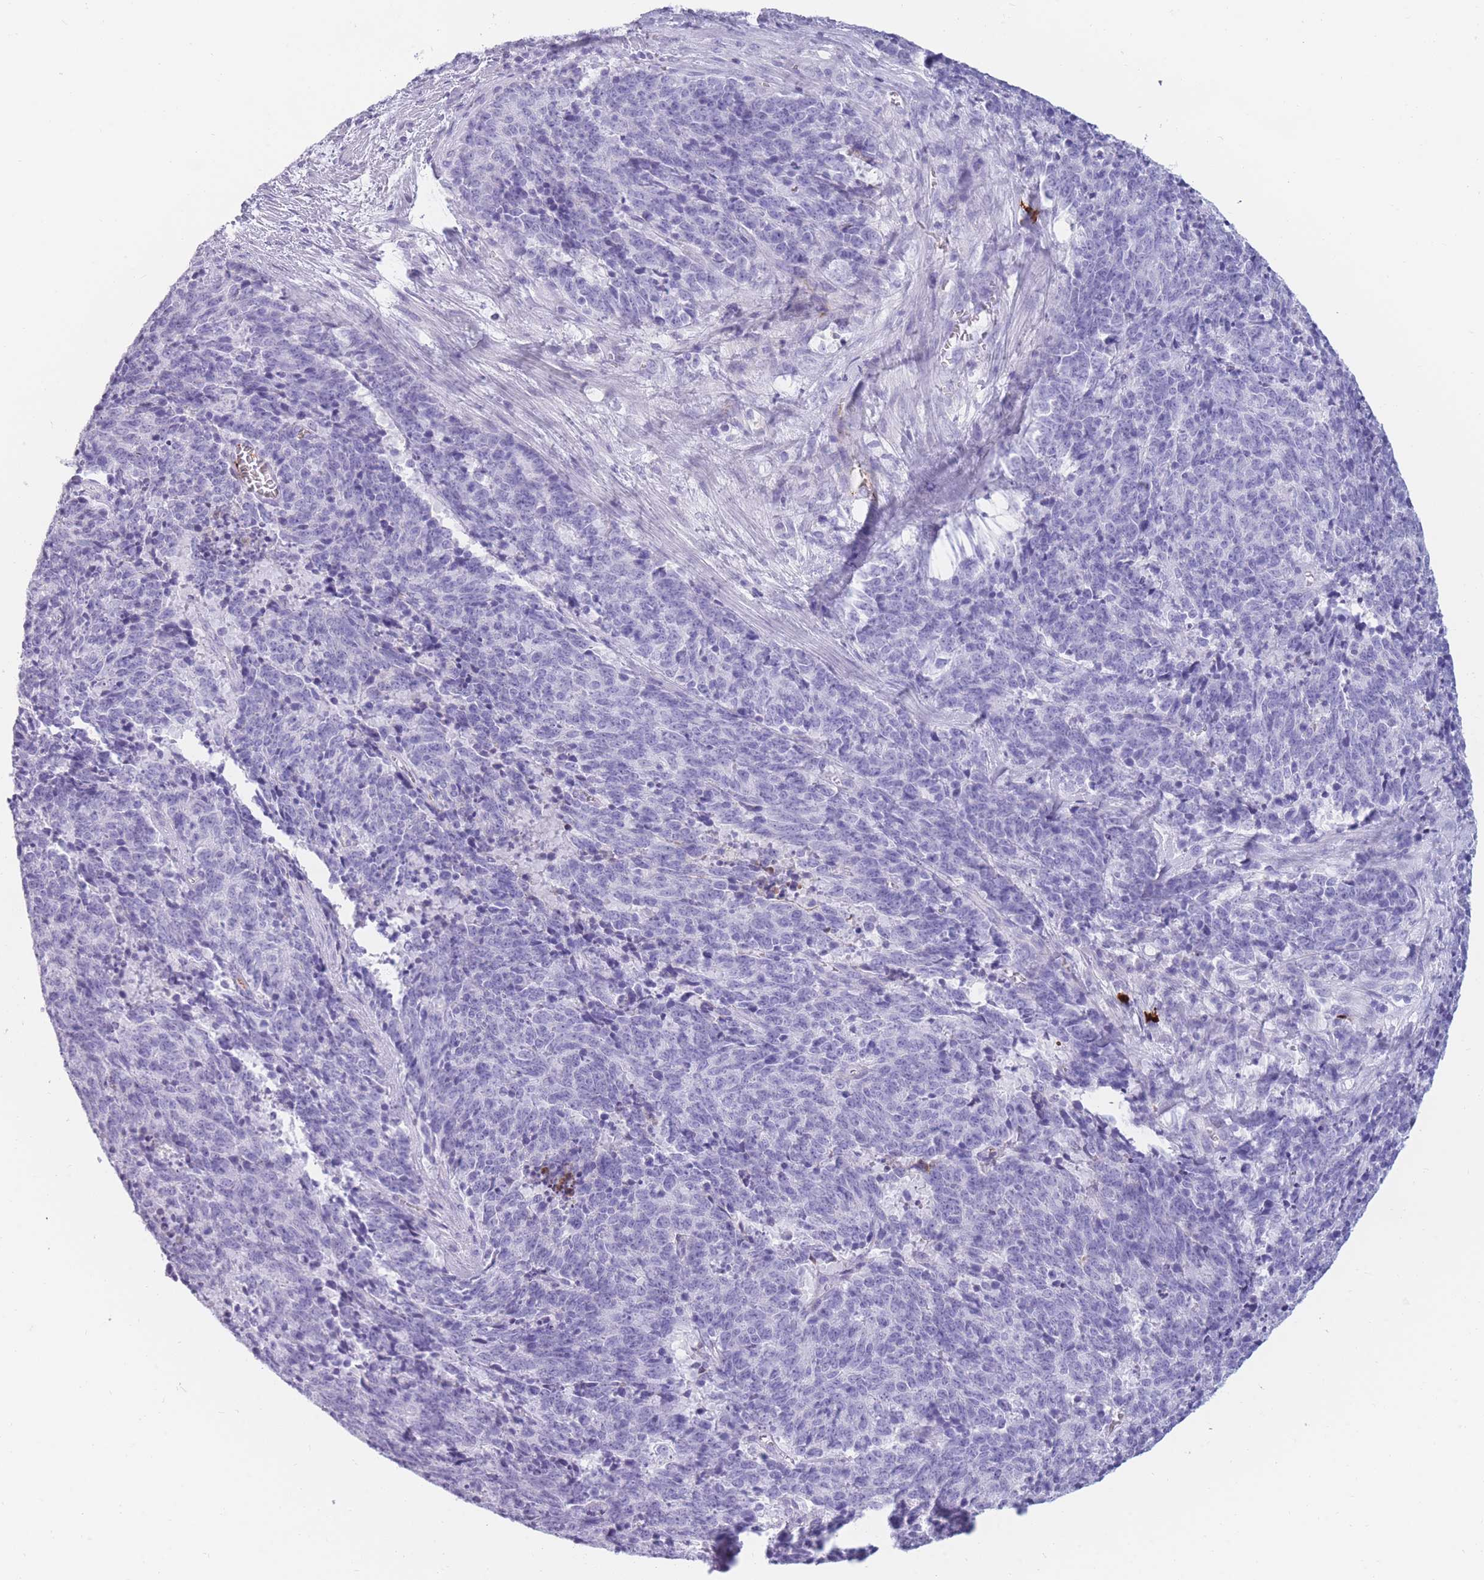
{"staining": {"intensity": "negative", "quantity": "none", "location": "none"}, "tissue": "cervical cancer", "cell_type": "Tumor cells", "image_type": "cancer", "snomed": [{"axis": "morphology", "description": "Squamous cell carcinoma, NOS"}, {"axis": "topography", "description": "Cervix"}], "caption": "Protein analysis of cervical cancer (squamous cell carcinoma) reveals no significant expression in tumor cells.", "gene": "TNFSF11", "patient": {"sex": "female", "age": 29}}